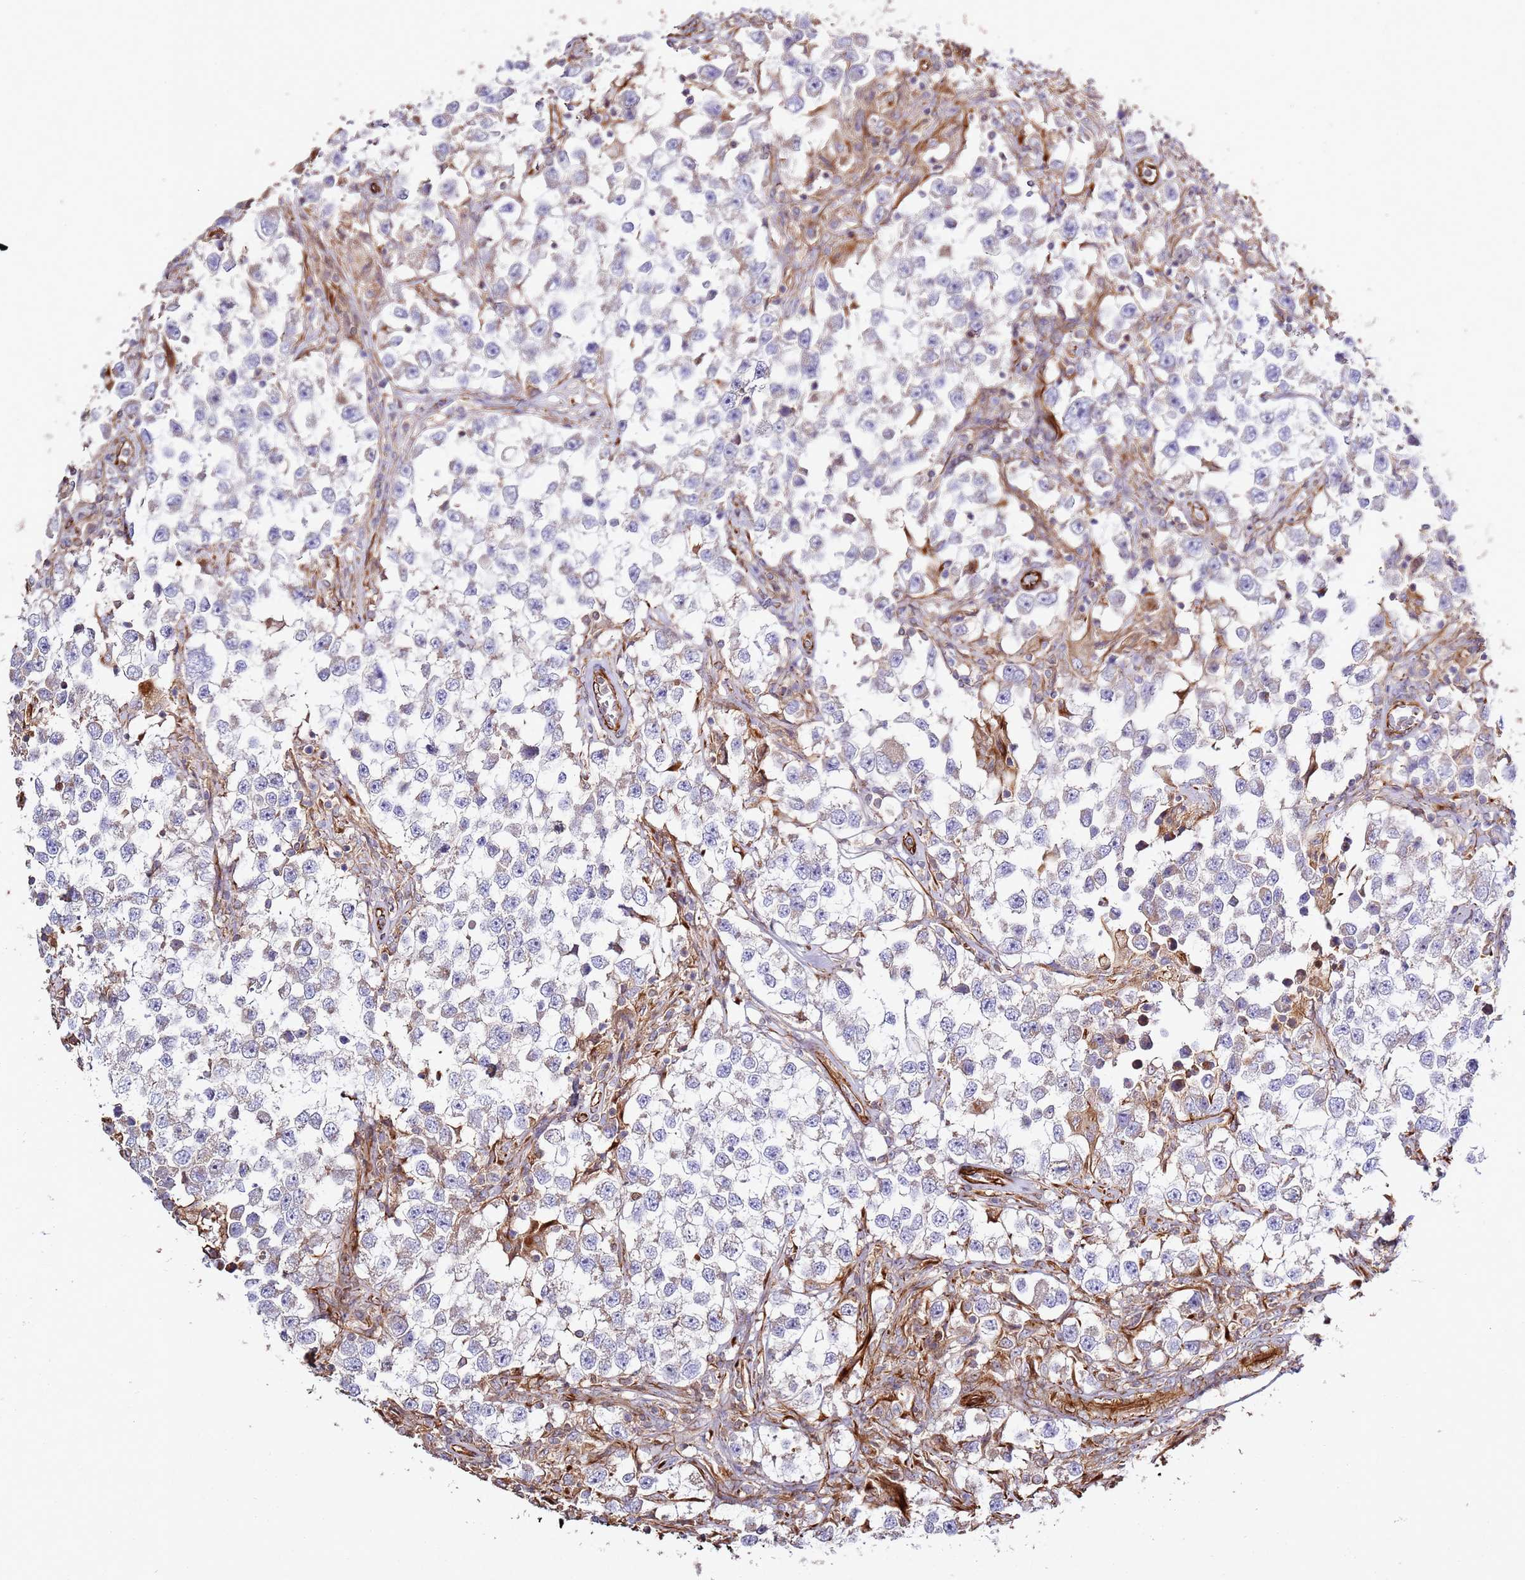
{"staining": {"intensity": "negative", "quantity": "none", "location": "none"}, "tissue": "testis cancer", "cell_type": "Tumor cells", "image_type": "cancer", "snomed": [{"axis": "morphology", "description": "Seminoma, NOS"}, {"axis": "topography", "description": "Testis"}], "caption": "This is an immunohistochemistry (IHC) histopathology image of seminoma (testis). There is no staining in tumor cells.", "gene": "MRGPRE", "patient": {"sex": "male", "age": 46}}